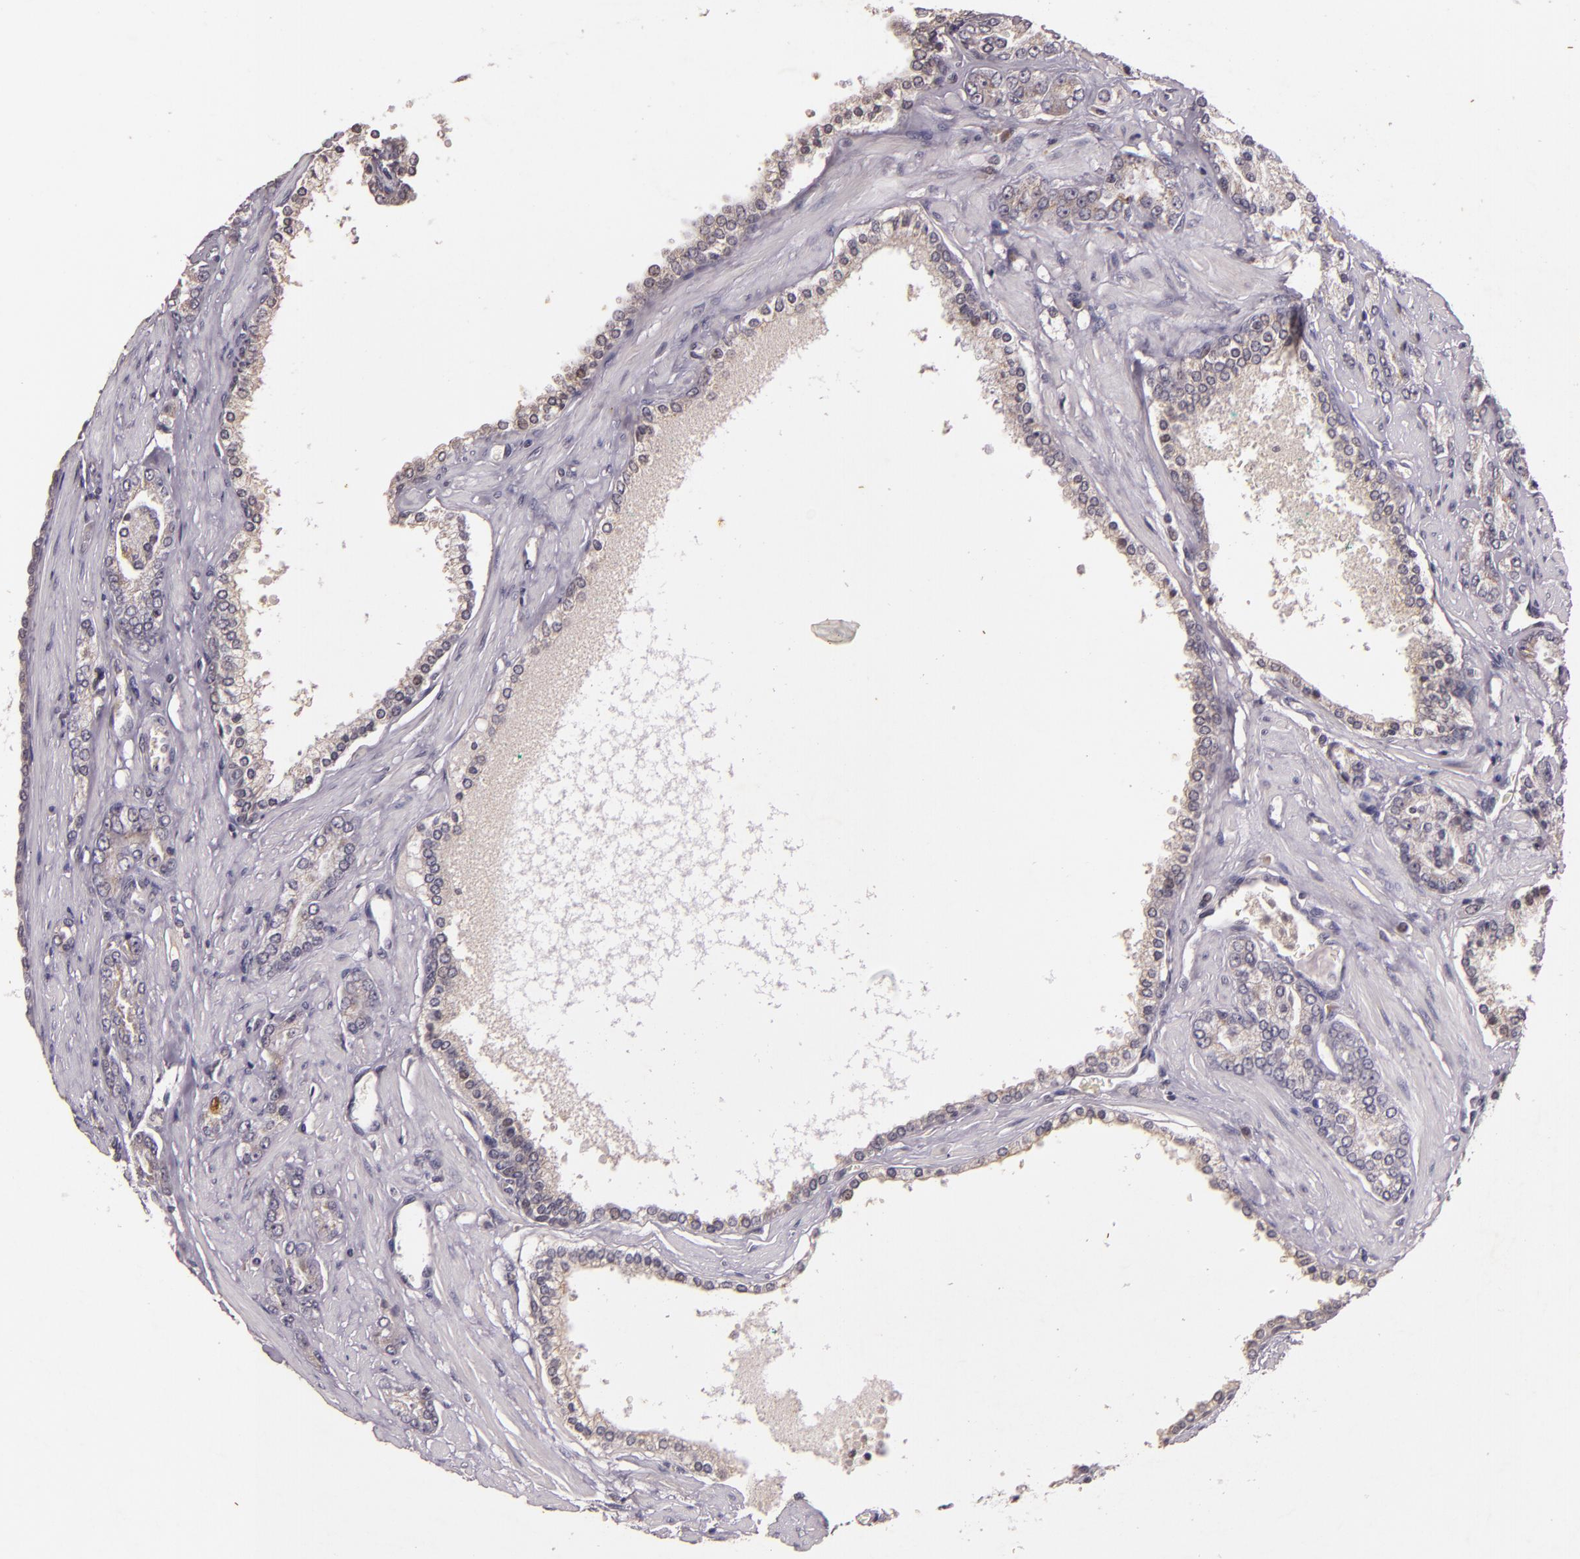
{"staining": {"intensity": "negative", "quantity": "none", "location": "none"}, "tissue": "prostate cancer", "cell_type": "Tumor cells", "image_type": "cancer", "snomed": [{"axis": "morphology", "description": "Adenocarcinoma, High grade"}, {"axis": "topography", "description": "Prostate"}], "caption": "IHC photomicrograph of neoplastic tissue: human prostate high-grade adenocarcinoma stained with DAB (3,3'-diaminobenzidine) displays no significant protein expression in tumor cells.", "gene": "TFF1", "patient": {"sex": "male", "age": 71}}